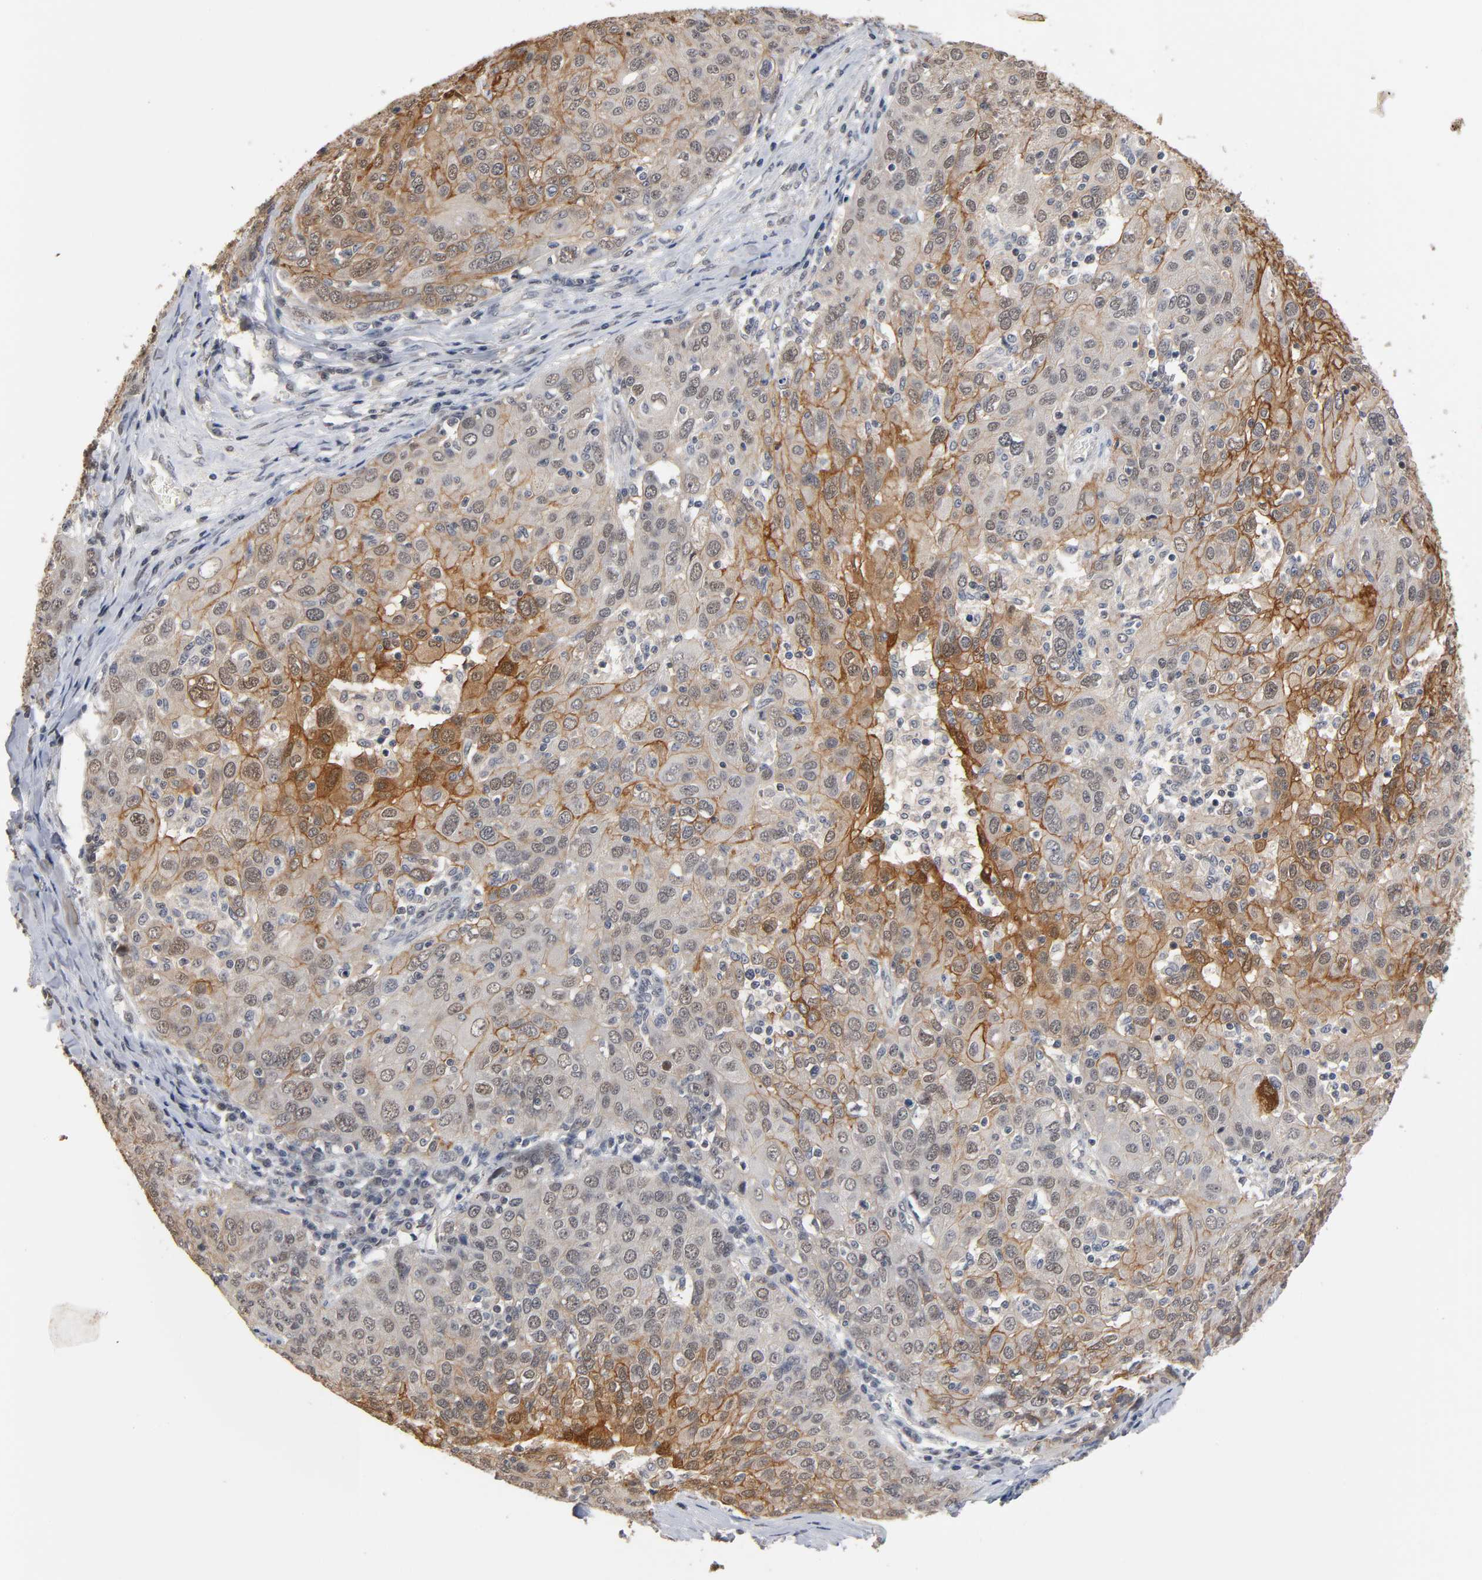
{"staining": {"intensity": "moderate", "quantity": "25%-75%", "location": "cytoplasmic/membranous"}, "tissue": "ovarian cancer", "cell_type": "Tumor cells", "image_type": "cancer", "snomed": [{"axis": "morphology", "description": "Carcinoma, endometroid"}, {"axis": "topography", "description": "Ovary"}], "caption": "Ovarian cancer stained with a protein marker demonstrates moderate staining in tumor cells.", "gene": "HTR1E", "patient": {"sex": "female", "age": 50}}